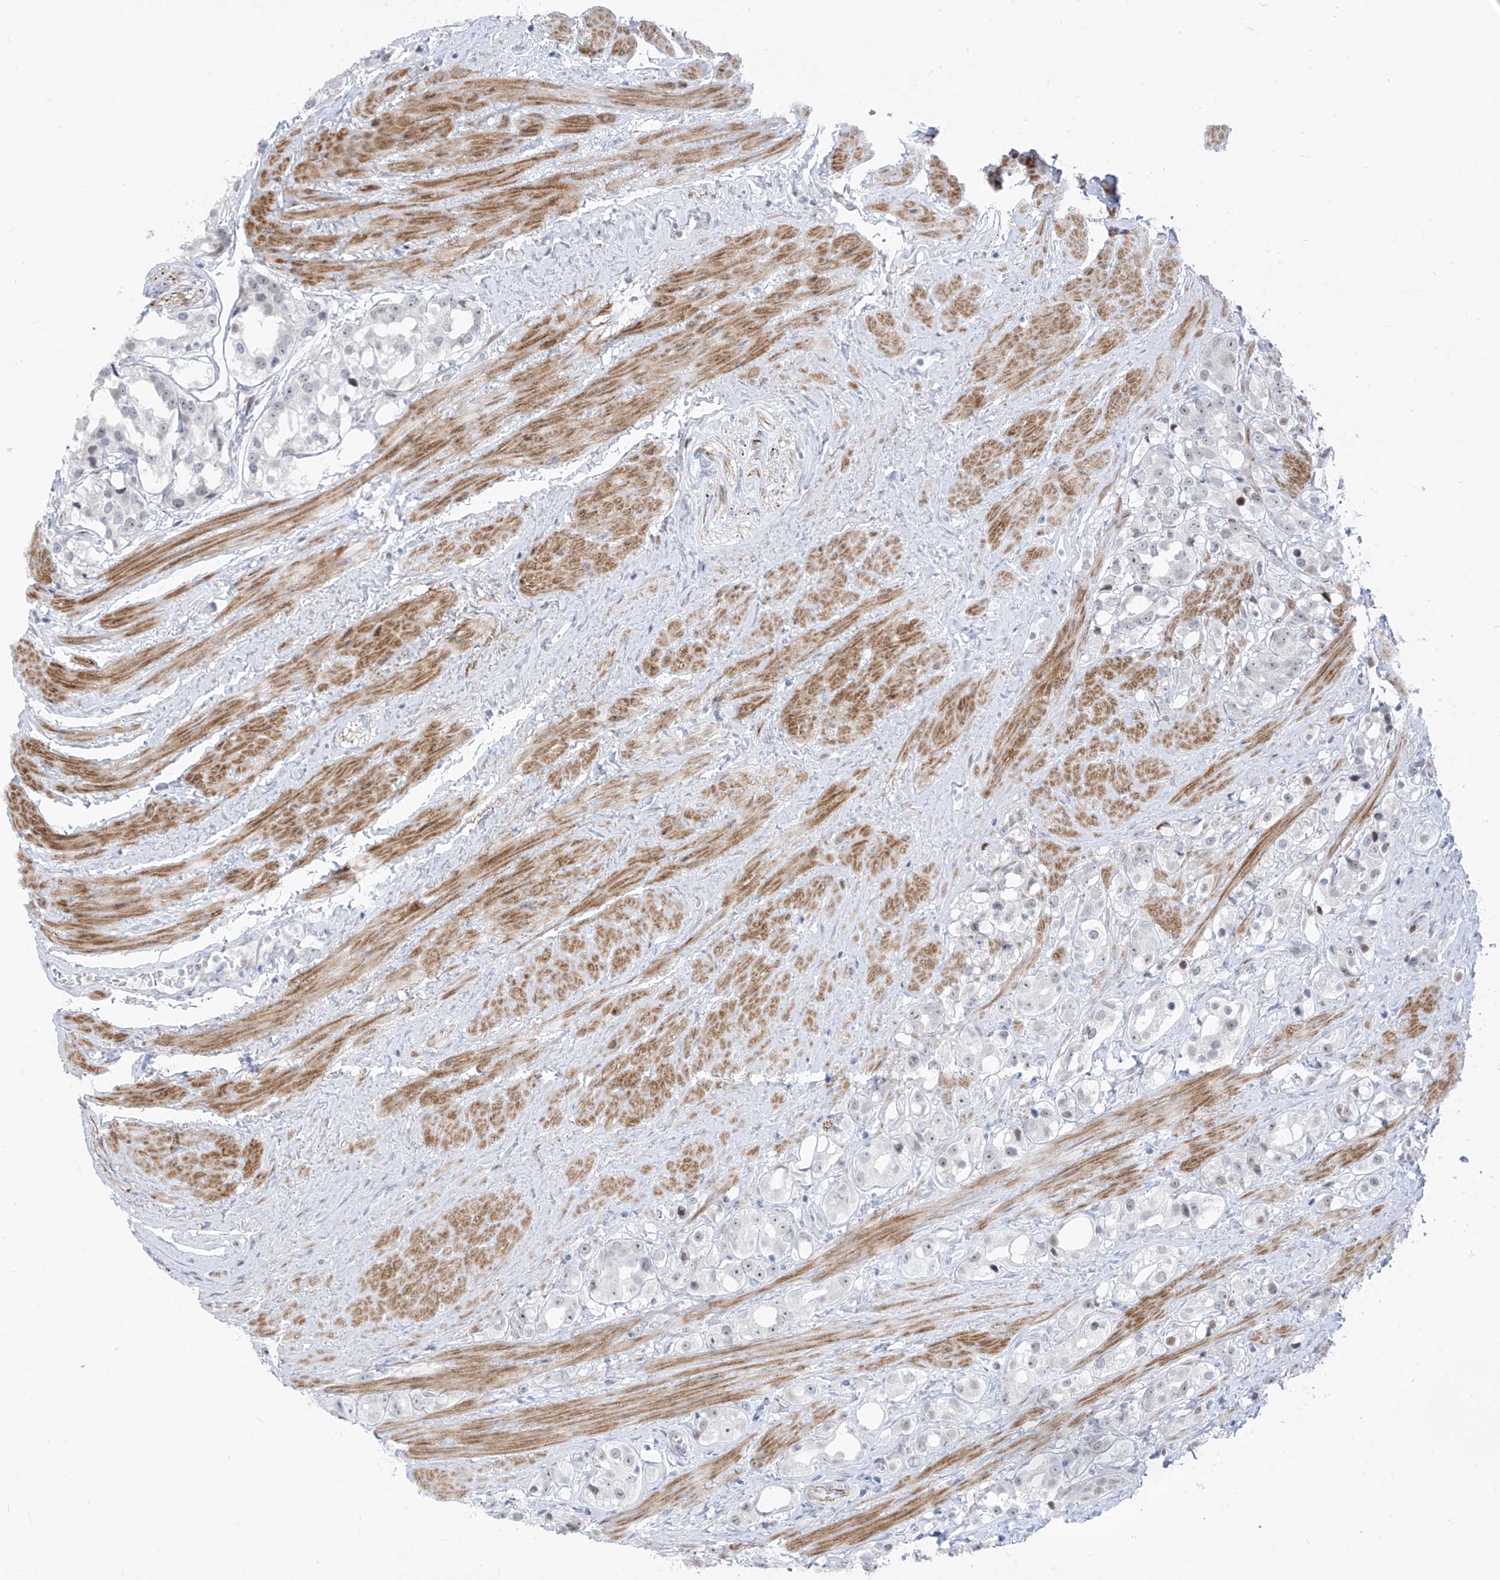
{"staining": {"intensity": "negative", "quantity": "none", "location": "none"}, "tissue": "prostate cancer", "cell_type": "Tumor cells", "image_type": "cancer", "snomed": [{"axis": "morphology", "description": "Adenocarcinoma, NOS"}, {"axis": "topography", "description": "Prostate"}], "caption": "A photomicrograph of human adenocarcinoma (prostate) is negative for staining in tumor cells.", "gene": "LIN9", "patient": {"sex": "male", "age": 79}}